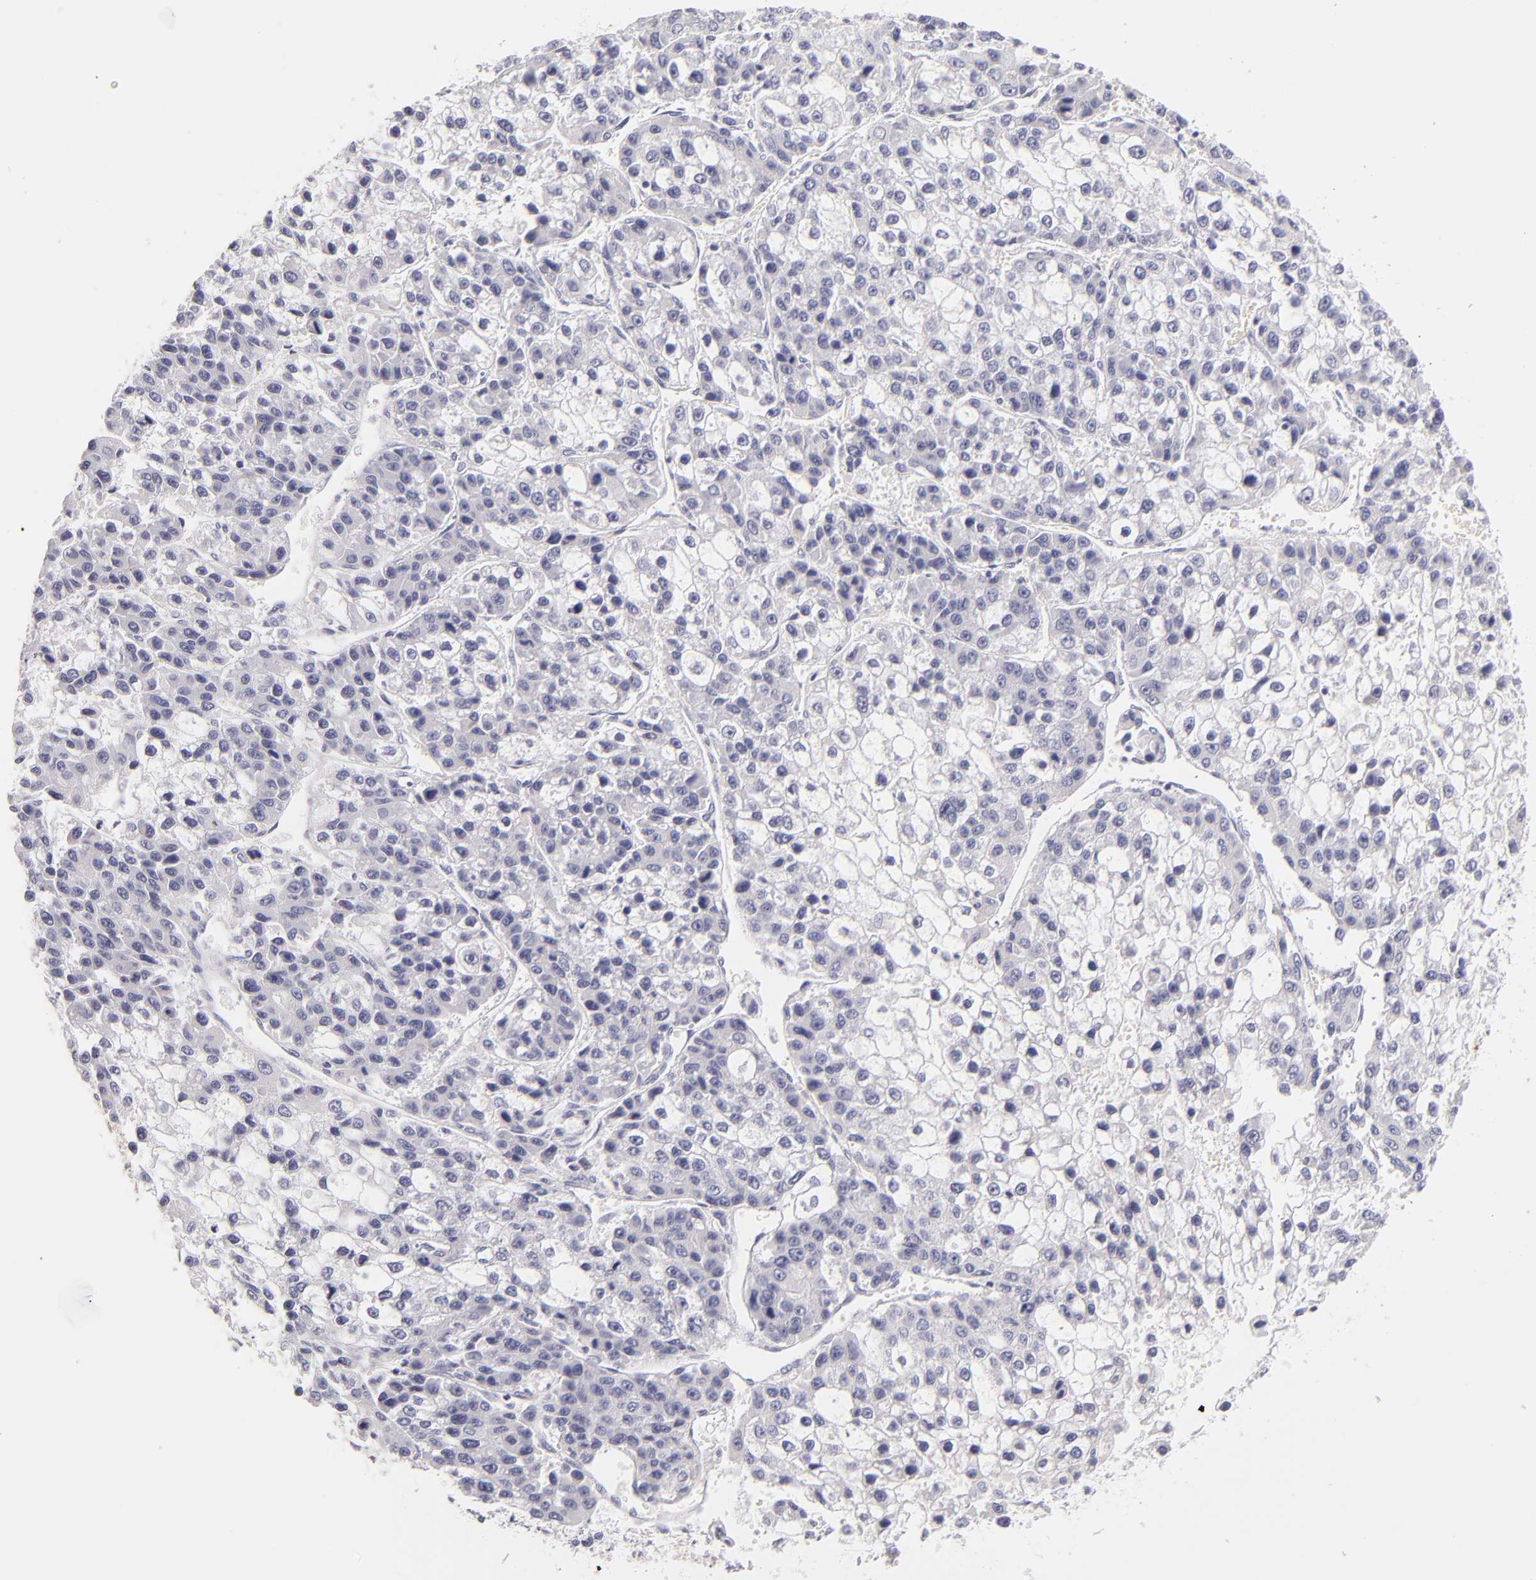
{"staining": {"intensity": "negative", "quantity": "none", "location": "none"}, "tissue": "liver cancer", "cell_type": "Tumor cells", "image_type": "cancer", "snomed": [{"axis": "morphology", "description": "Carcinoma, Hepatocellular, NOS"}, {"axis": "topography", "description": "Liver"}], "caption": "Tumor cells are negative for protein expression in human liver hepatocellular carcinoma.", "gene": "FABP1", "patient": {"sex": "female", "age": 66}}